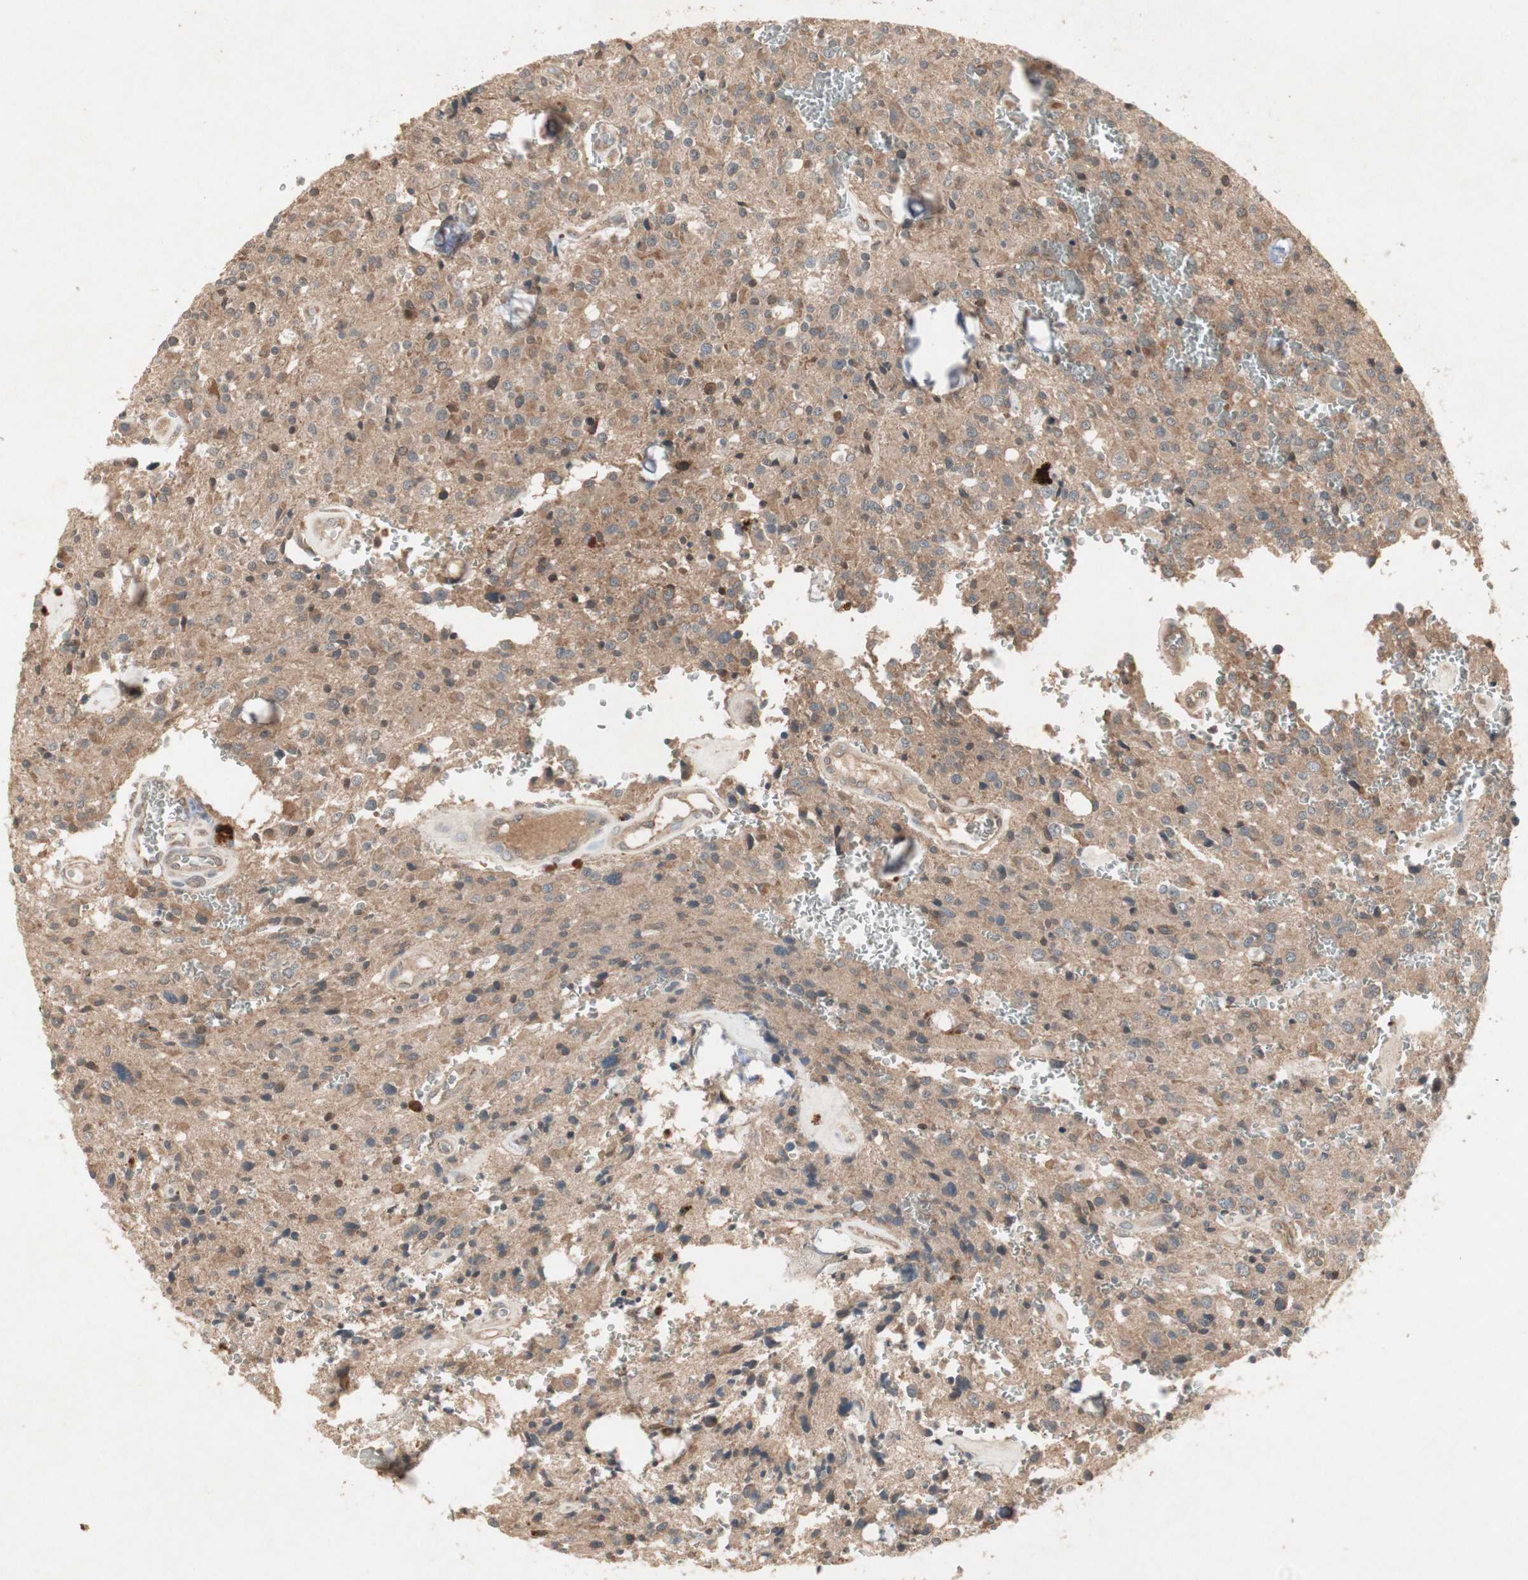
{"staining": {"intensity": "moderate", "quantity": "25%-75%", "location": "cytoplasmic/membranous"}, "tissue": "glioma", "cell_type": "Tumor cells", "image_type": "cancer", "snomed": [{"axis": "morphology", "description": "Glioma, malignant, Low grade"}, {"axis": "topography", "description": "Brain"}], "caption": "IHC histopathology image of neoplastic tissue: human glioma stained using IHC demonstrates medium levels of moderate protein expression localized specifically in the cytoplasmic/membranous of tumor cells, appearing as a cytoplasmic/membranous brown color.", "gene": "JMJD7-PLA2G4B", "patient": {"sex": "male", "age": 58}}